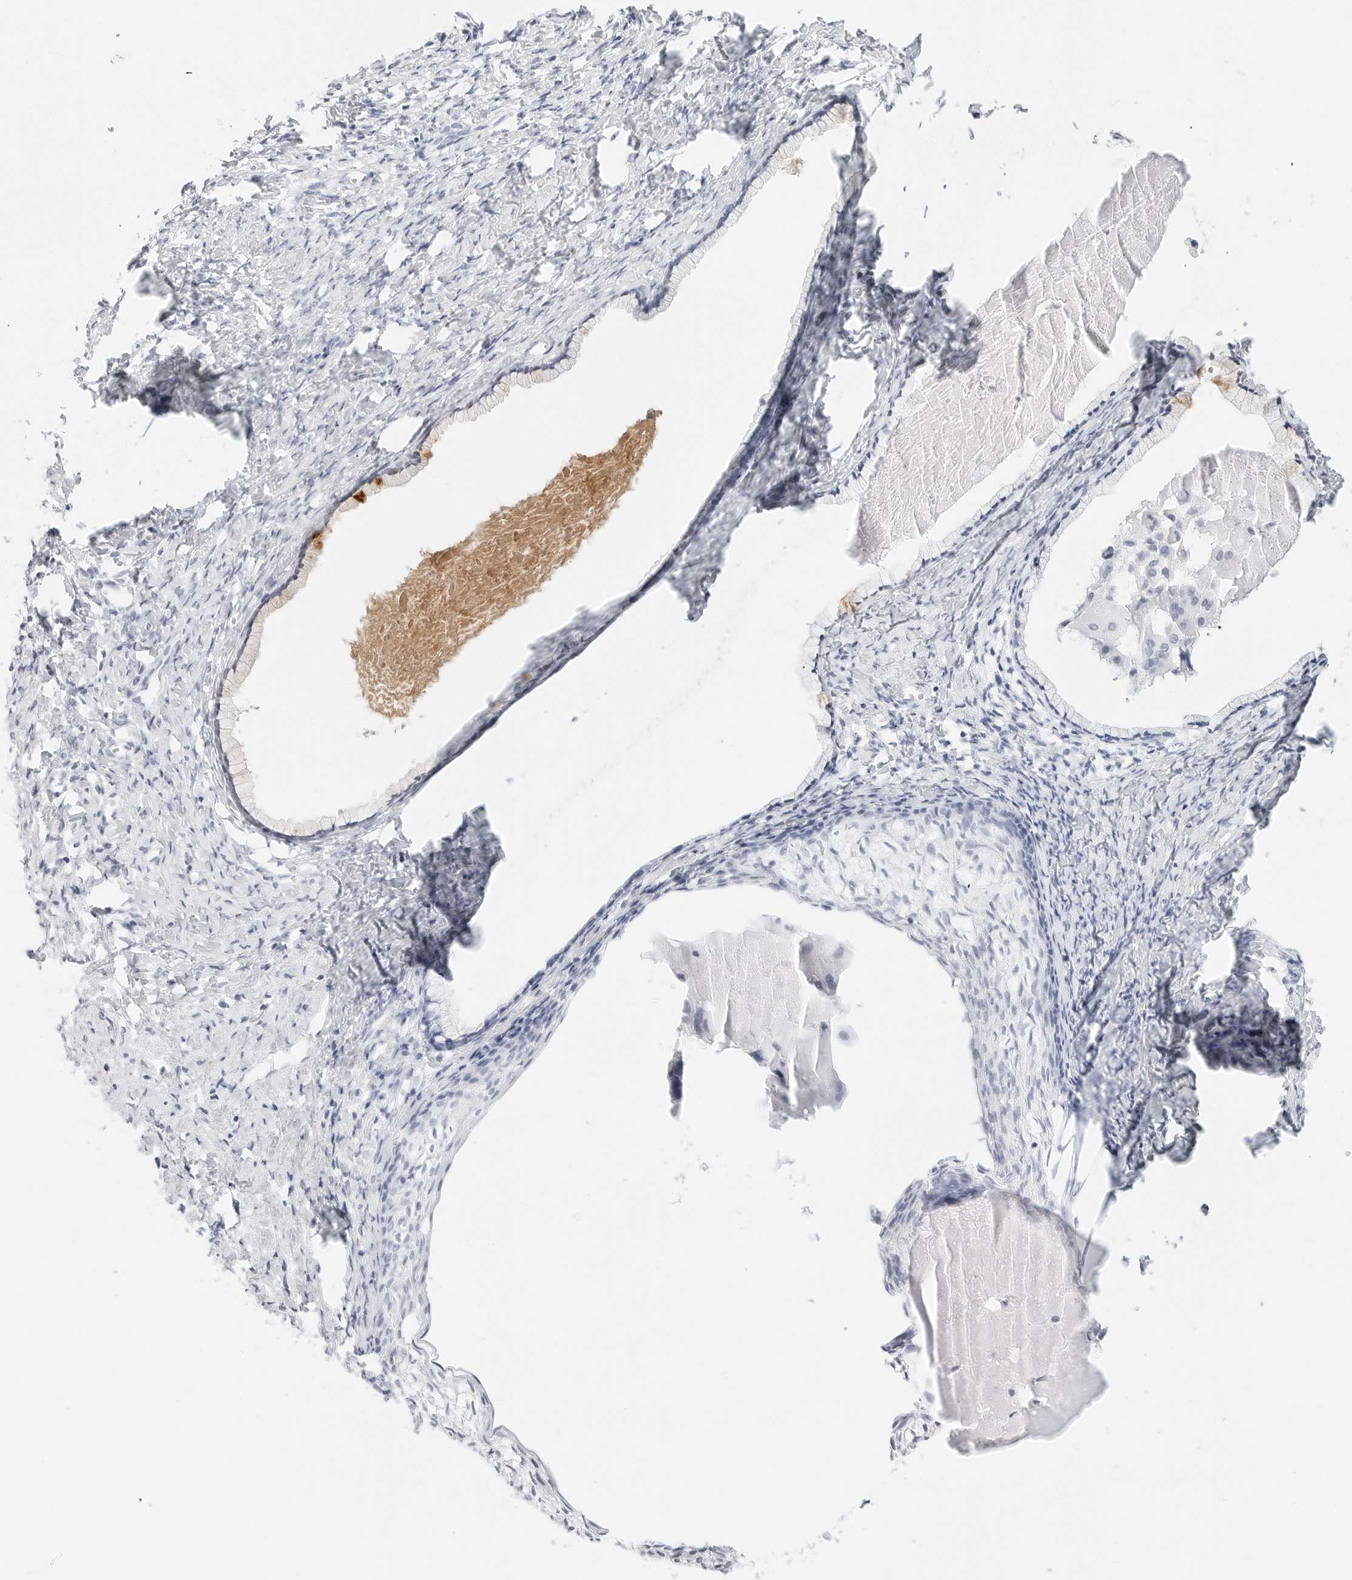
{"staining": {"intensity": "negative", "quantity": "none", "location": "none"}, "tissue": "cervix", "cell_type": "Glandular cells", "image_type": "normal", "snomed": [{"axis": "morphology", "description": "Normal tissue, NOS"}, {"axis": "topography", "description": "Cervix"}], "caption": "The micrograph reveals no significant staining in glandular cells of cervix.", "gene": "TFF2", "patient": {"sex": "female", "age": 75}}